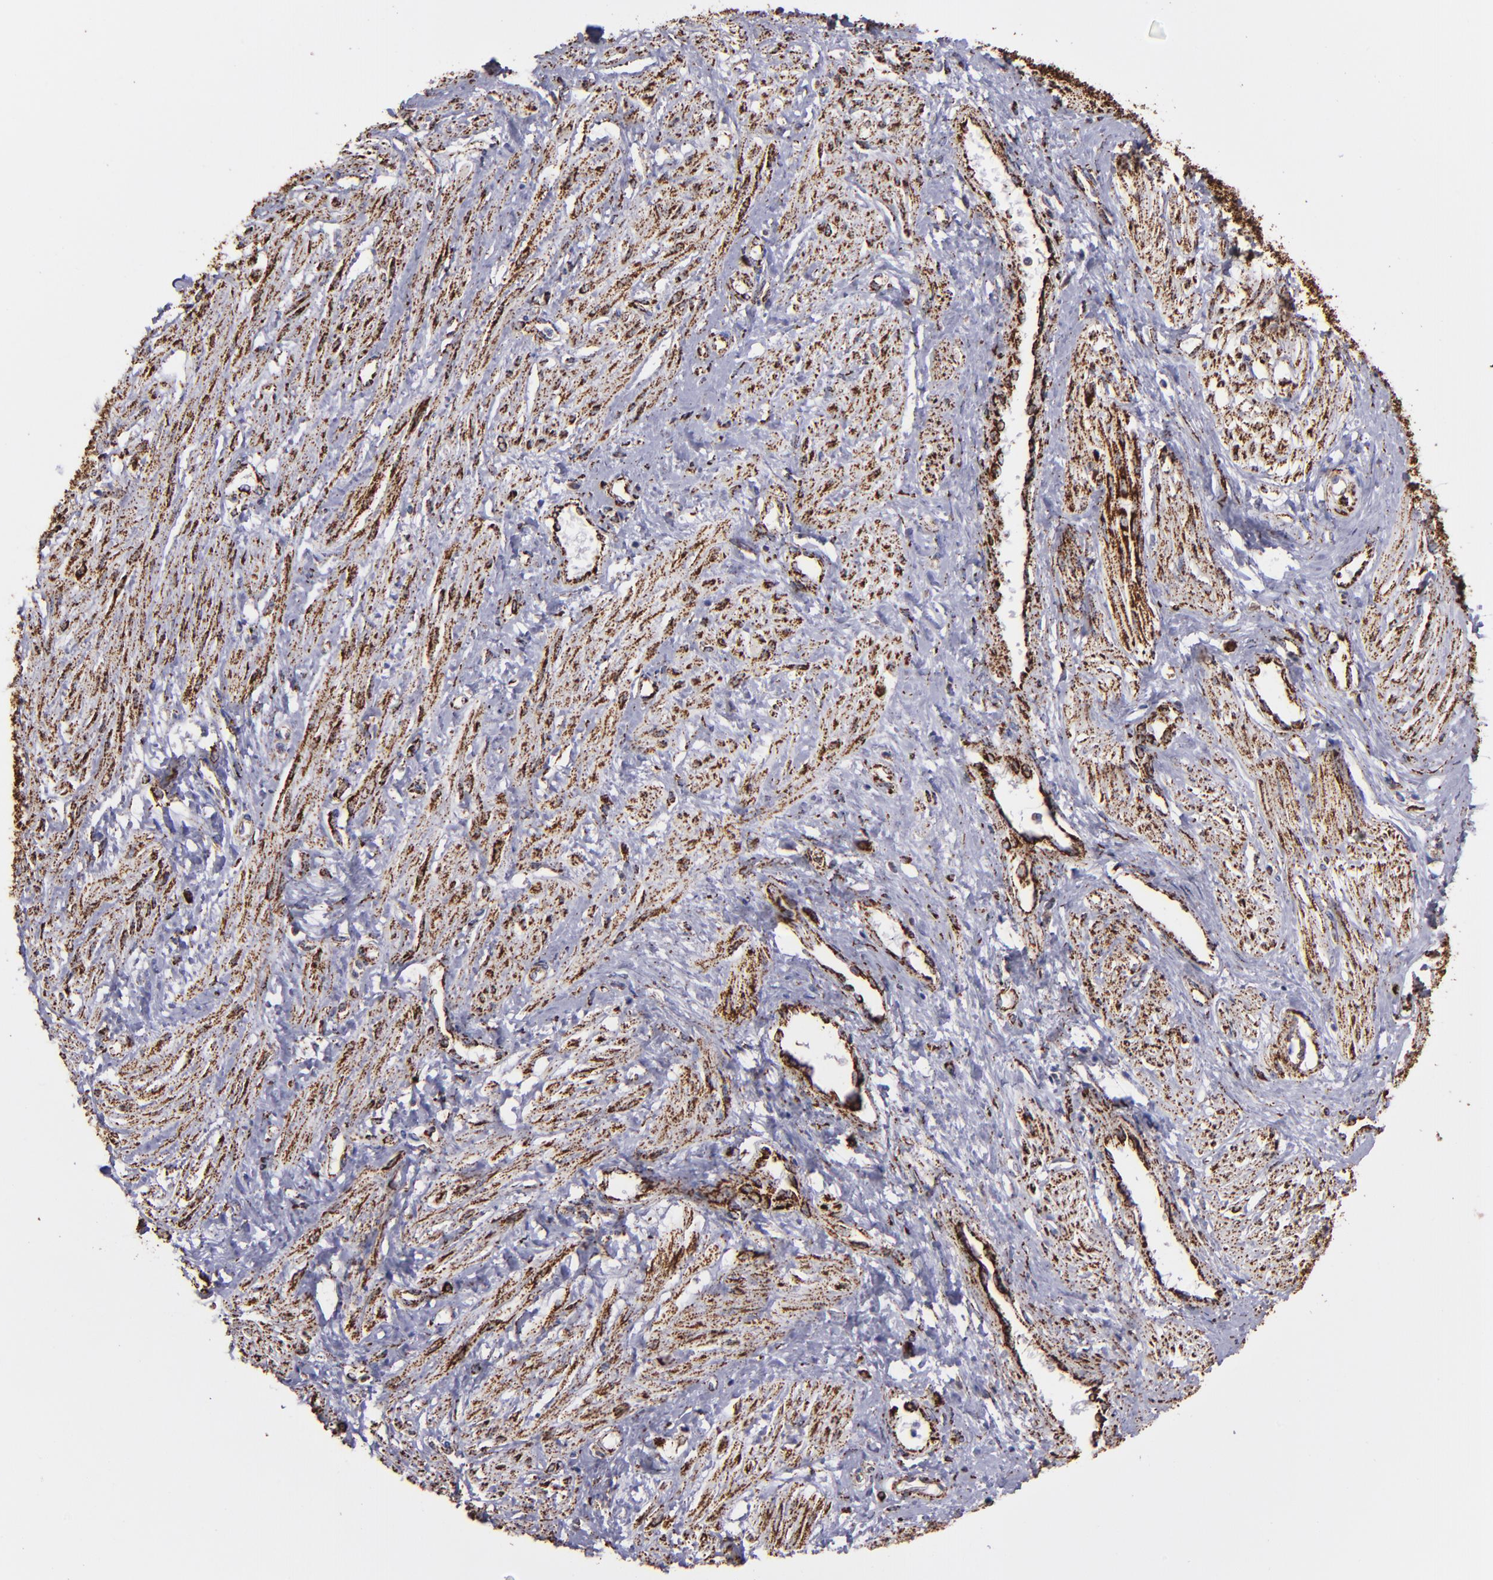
{"staining": {"intensity": "strong", "quantity": ">75%", "location": "cytoplasmic/membranous"}, "tissue": "smooth muscle", "cell_type": "Smooth muscle cells", "image_type": "normal", "snomed": [{"axis": "morphology", "description": "Normal tissue, NOS"}, {"axis": "topography", "description": "Smooth muscle"}, {"axis": "topography", "description": "Uterus"}], "caption": "Strong cytoplasmic/membranous staining for a protein is present in approximately >75% of smooth muscle cells of unremarkable smooth muscle using immunohistochemistry.", "gene": "MAOB", "patient": {"sex": "female", "age": 39}}